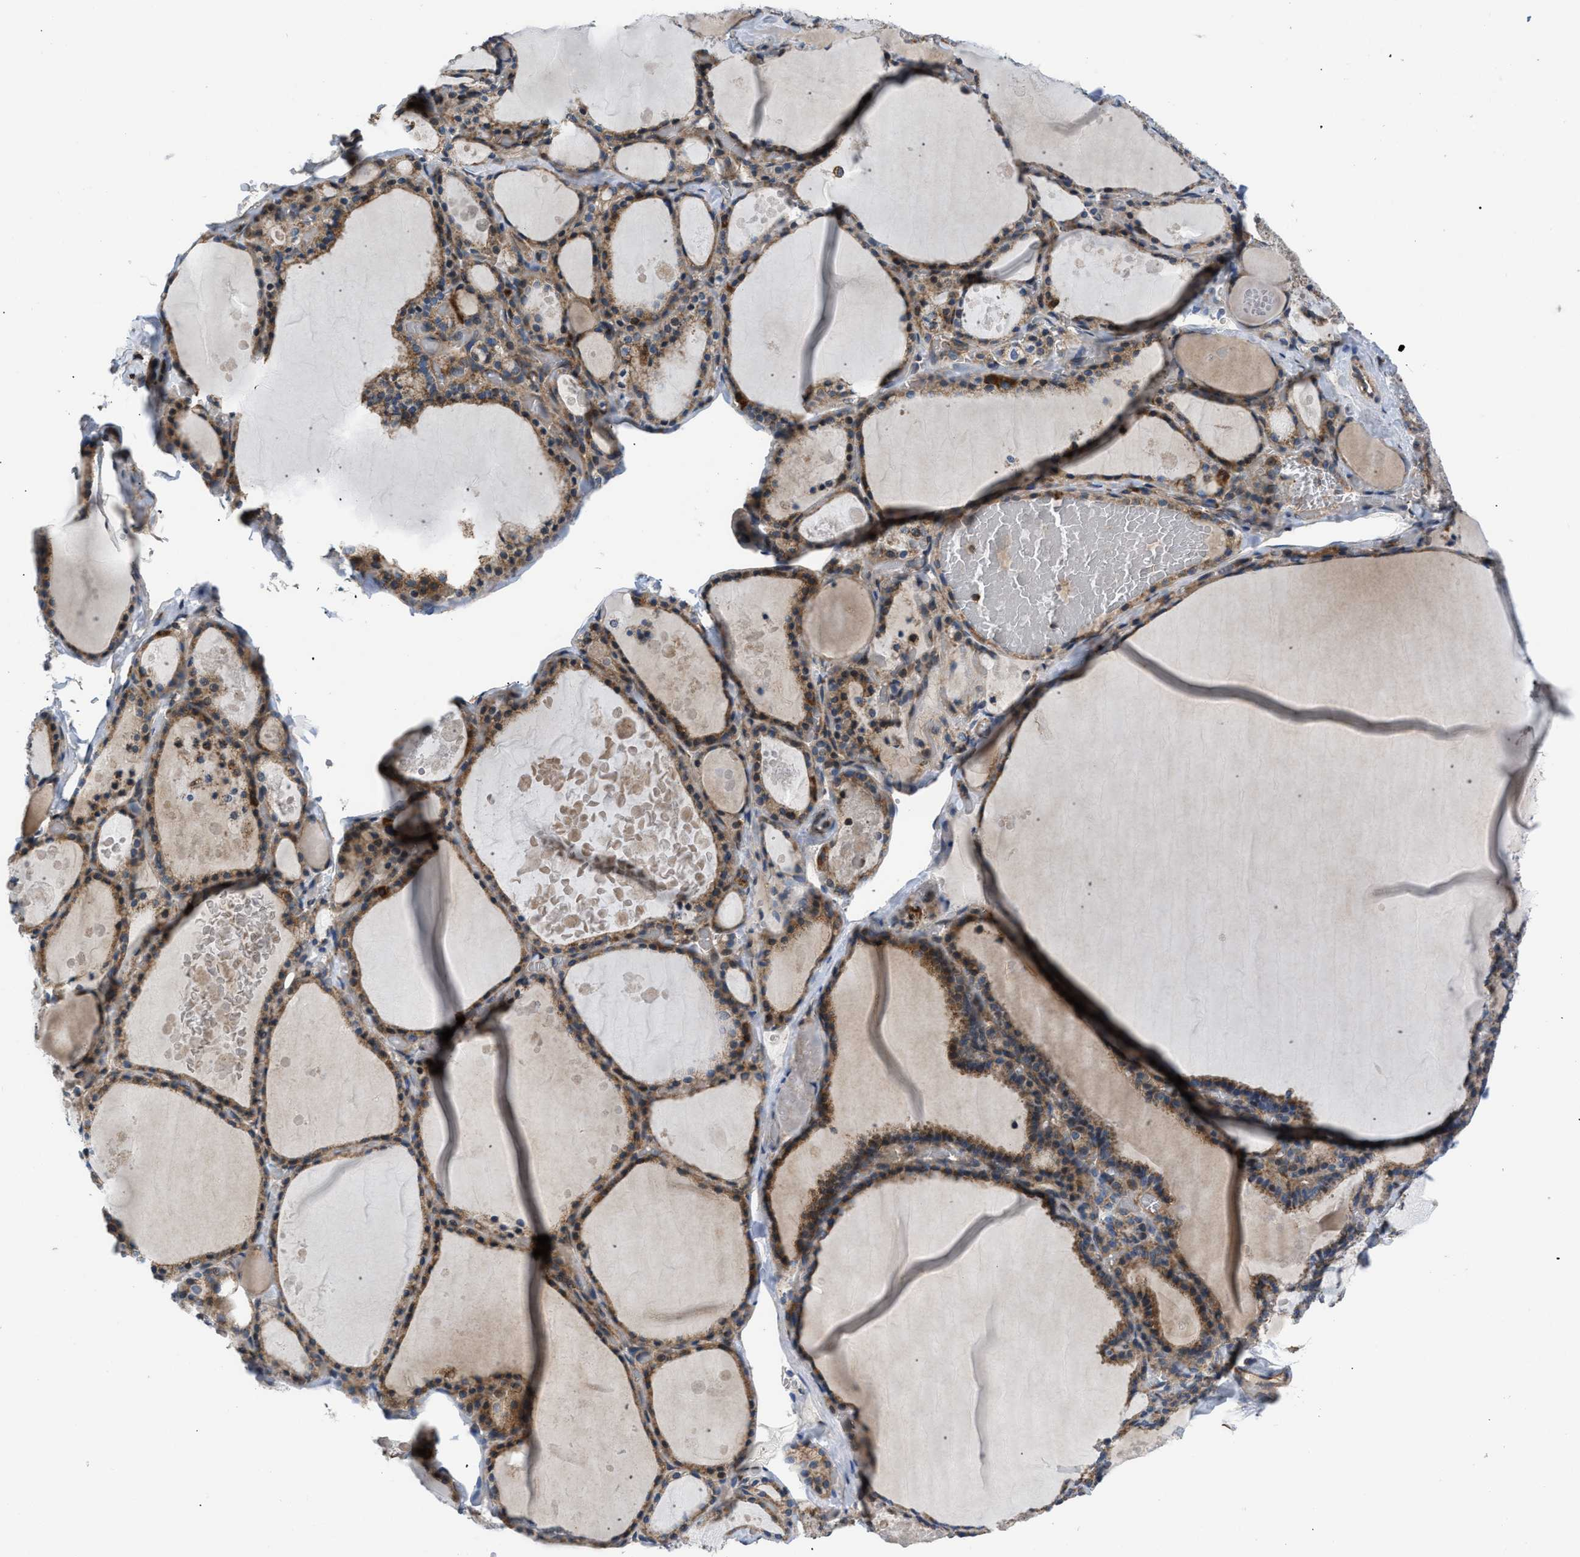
{"staining": {"intensity": "moderate", "quantity": ">75%", "location": "cytoplasmic/membranous"}, "tissue": "thyroid gland", "cell_type": "Glandular cells", "image_type": "normal", "snomed": [{"axis": "morphology", "description": "Normal tissue, NOS"}, {"axis": "topography", "description": "Thyroid gland"}], "caption": "Normal thyroid gland demonstrates moderate cytoplasmic/membranous positivity in about >75% of glandular cells, visualized by immunohistochemistry. The staining is performed using DAB (3,3'-diaminobenzidine) brown chromogen to label protein expression. The nuclei are counter-stained blue using hematoxylin.", "gene": "OPTN", "patient": {"sex": "male", "age": 56}}